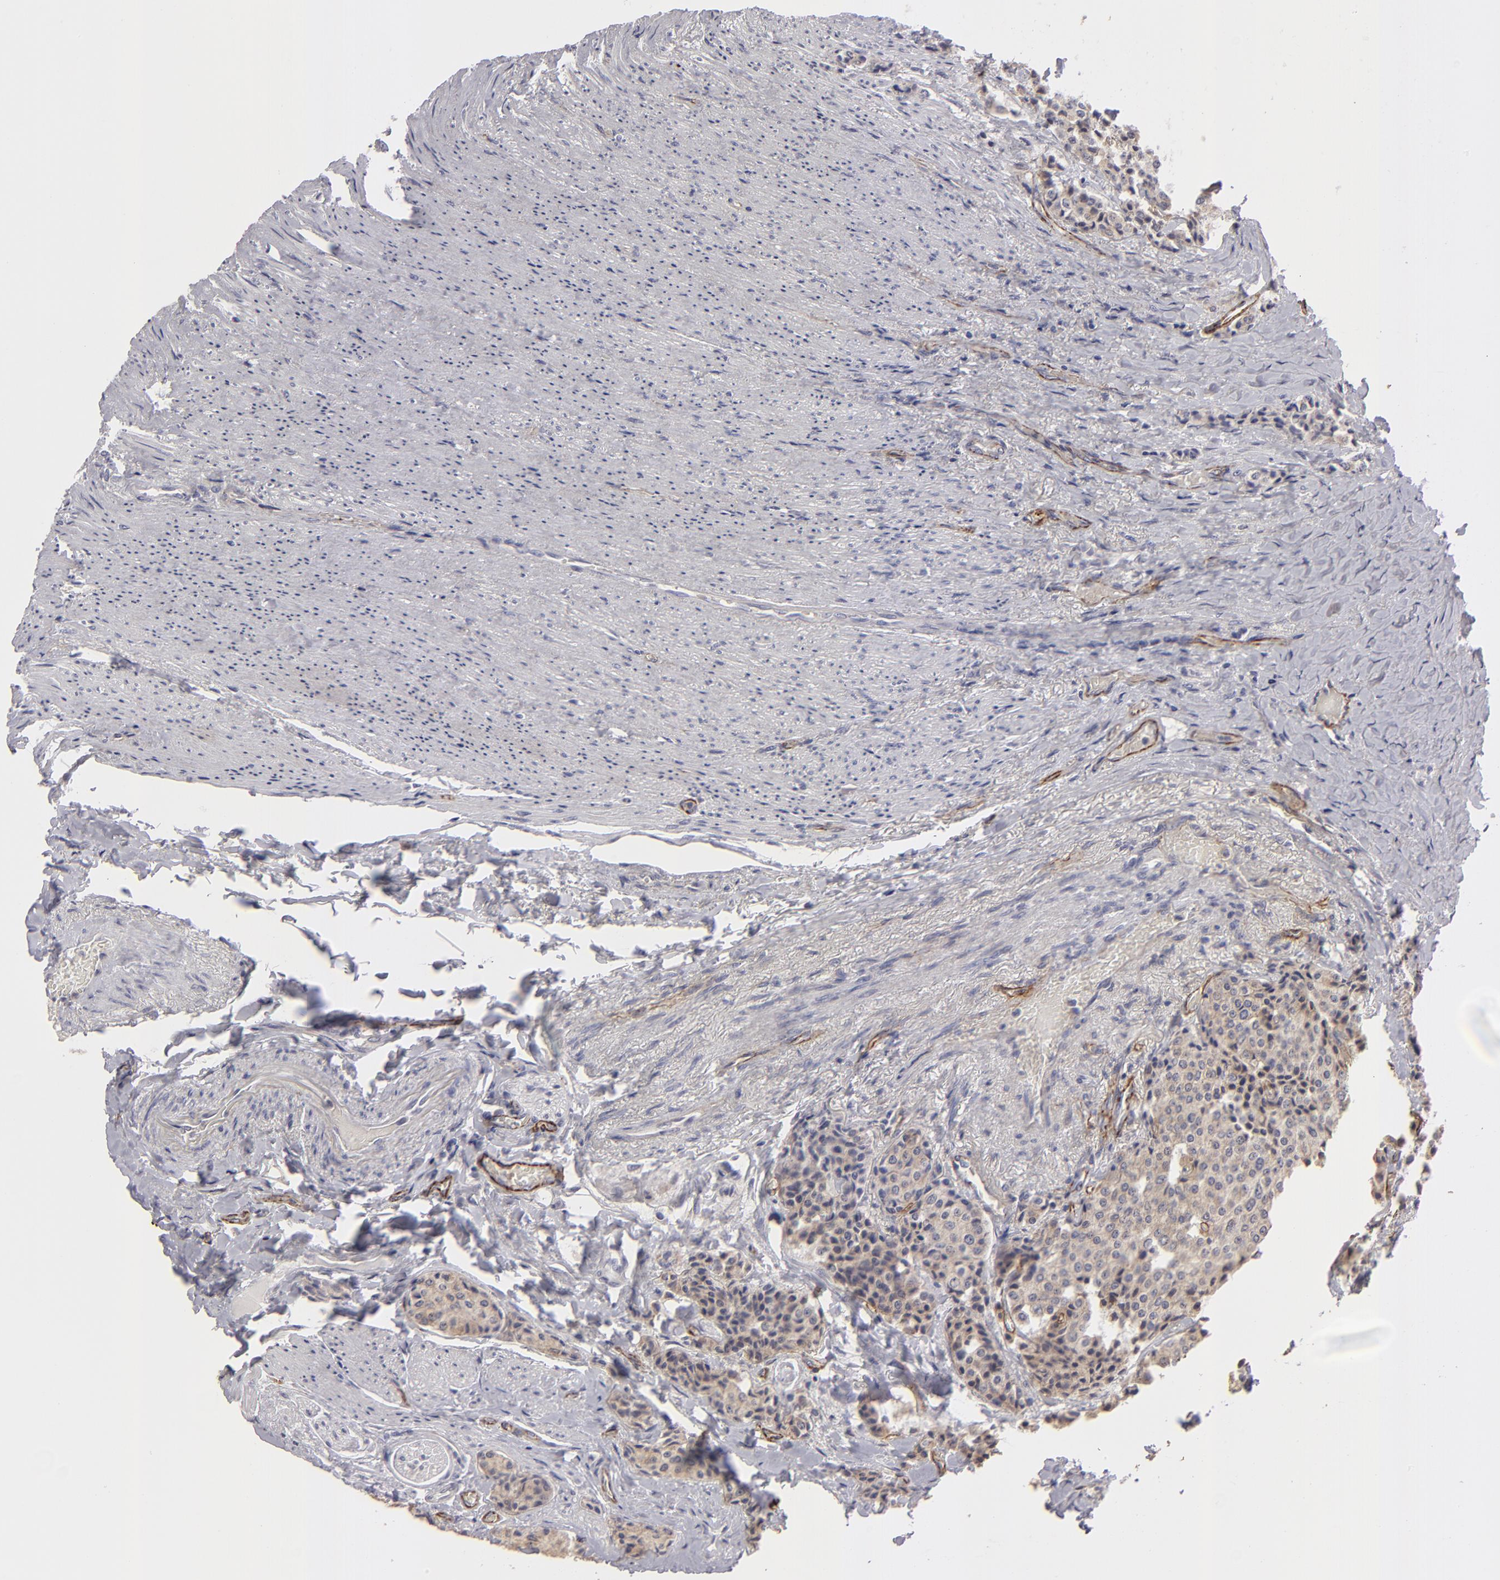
{"staining": {"intensity": "weak", "quantity": ">75%", "location": "cytoplasmic/membranous"}, "tissue": "carcinoid", "cell_type": "Tumor cells", "image_type": "cancer", "snomed": [{"axis": "morphology", "description": "Carcinoid, malignant, NOS"}, {"axis": "topography", "description": "Colon"}], "caption": "About >75% of tumor cells in malignant carcinoid show weak cytoplasmic/membranous protein positivity as visualized by brown immunohistochemical staining.", "gene": "ZNF175", "patient": {"sex": "female", "age": 61}}